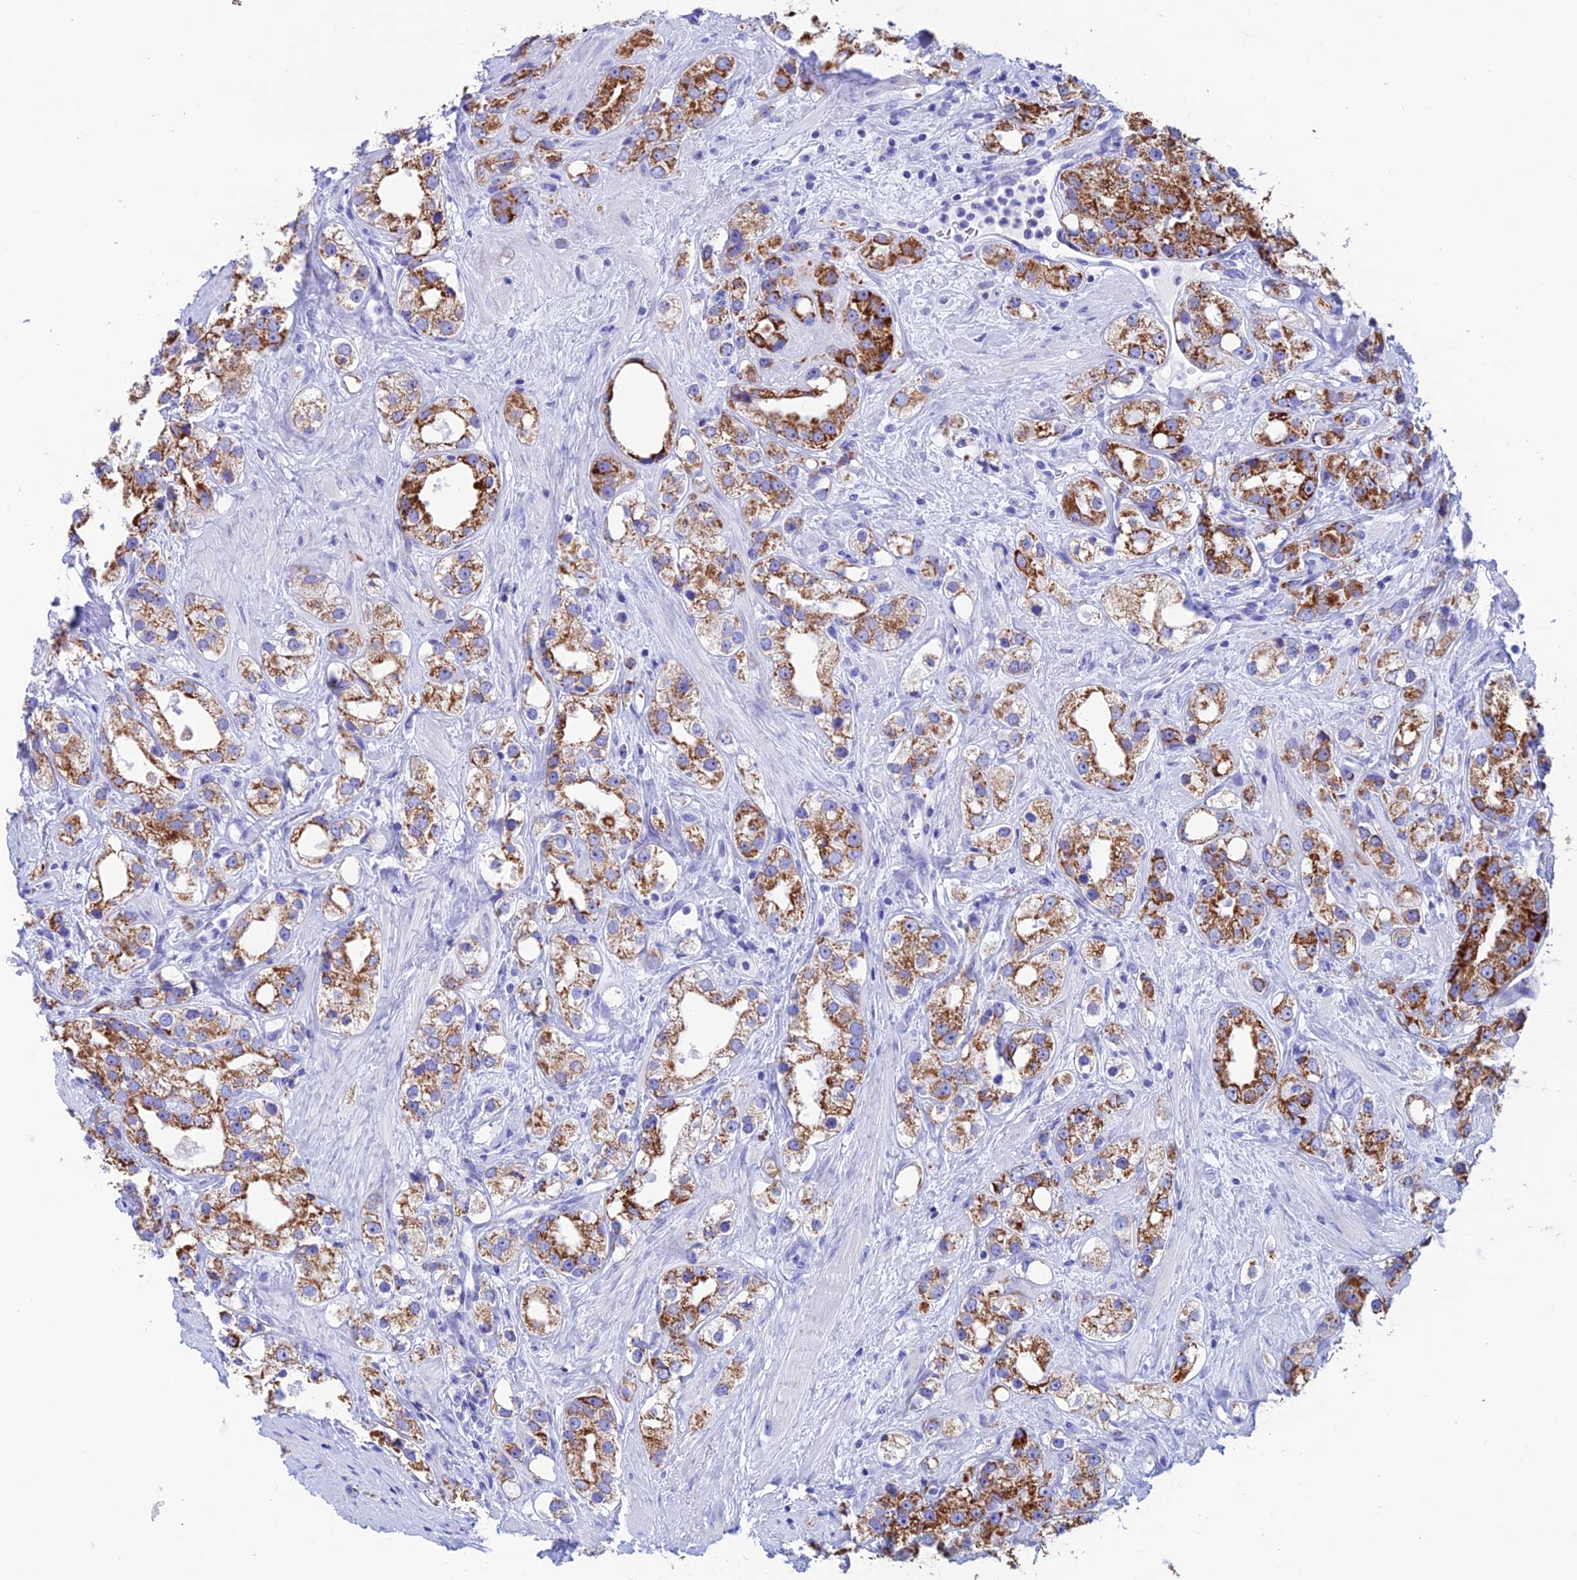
{"staining": {"intensity": "moderate", "quantity": ">75%", "location": "cytoplasmic/membranous"}, "tissue": "prostate cancer", "cell_type": "Tumor cells", "image_type": "cancer", "snomed": [{"axis": "morphology", "description": "Adenocarcinoma, NOS"}, {"axis": "topography", "description": "Prostate"}], "caption": "This histopathology image exhibits prostate cancer (adenocarcinoma) stained with immunohistochemistry to label a protein in brown. The cytoplasmic/membranous of tumor cells show moderate positivity for the protein. Nuclei are counter-stained blue.", "gene": "NXPE4", "patient": {"sex": "male", "age": 79}}